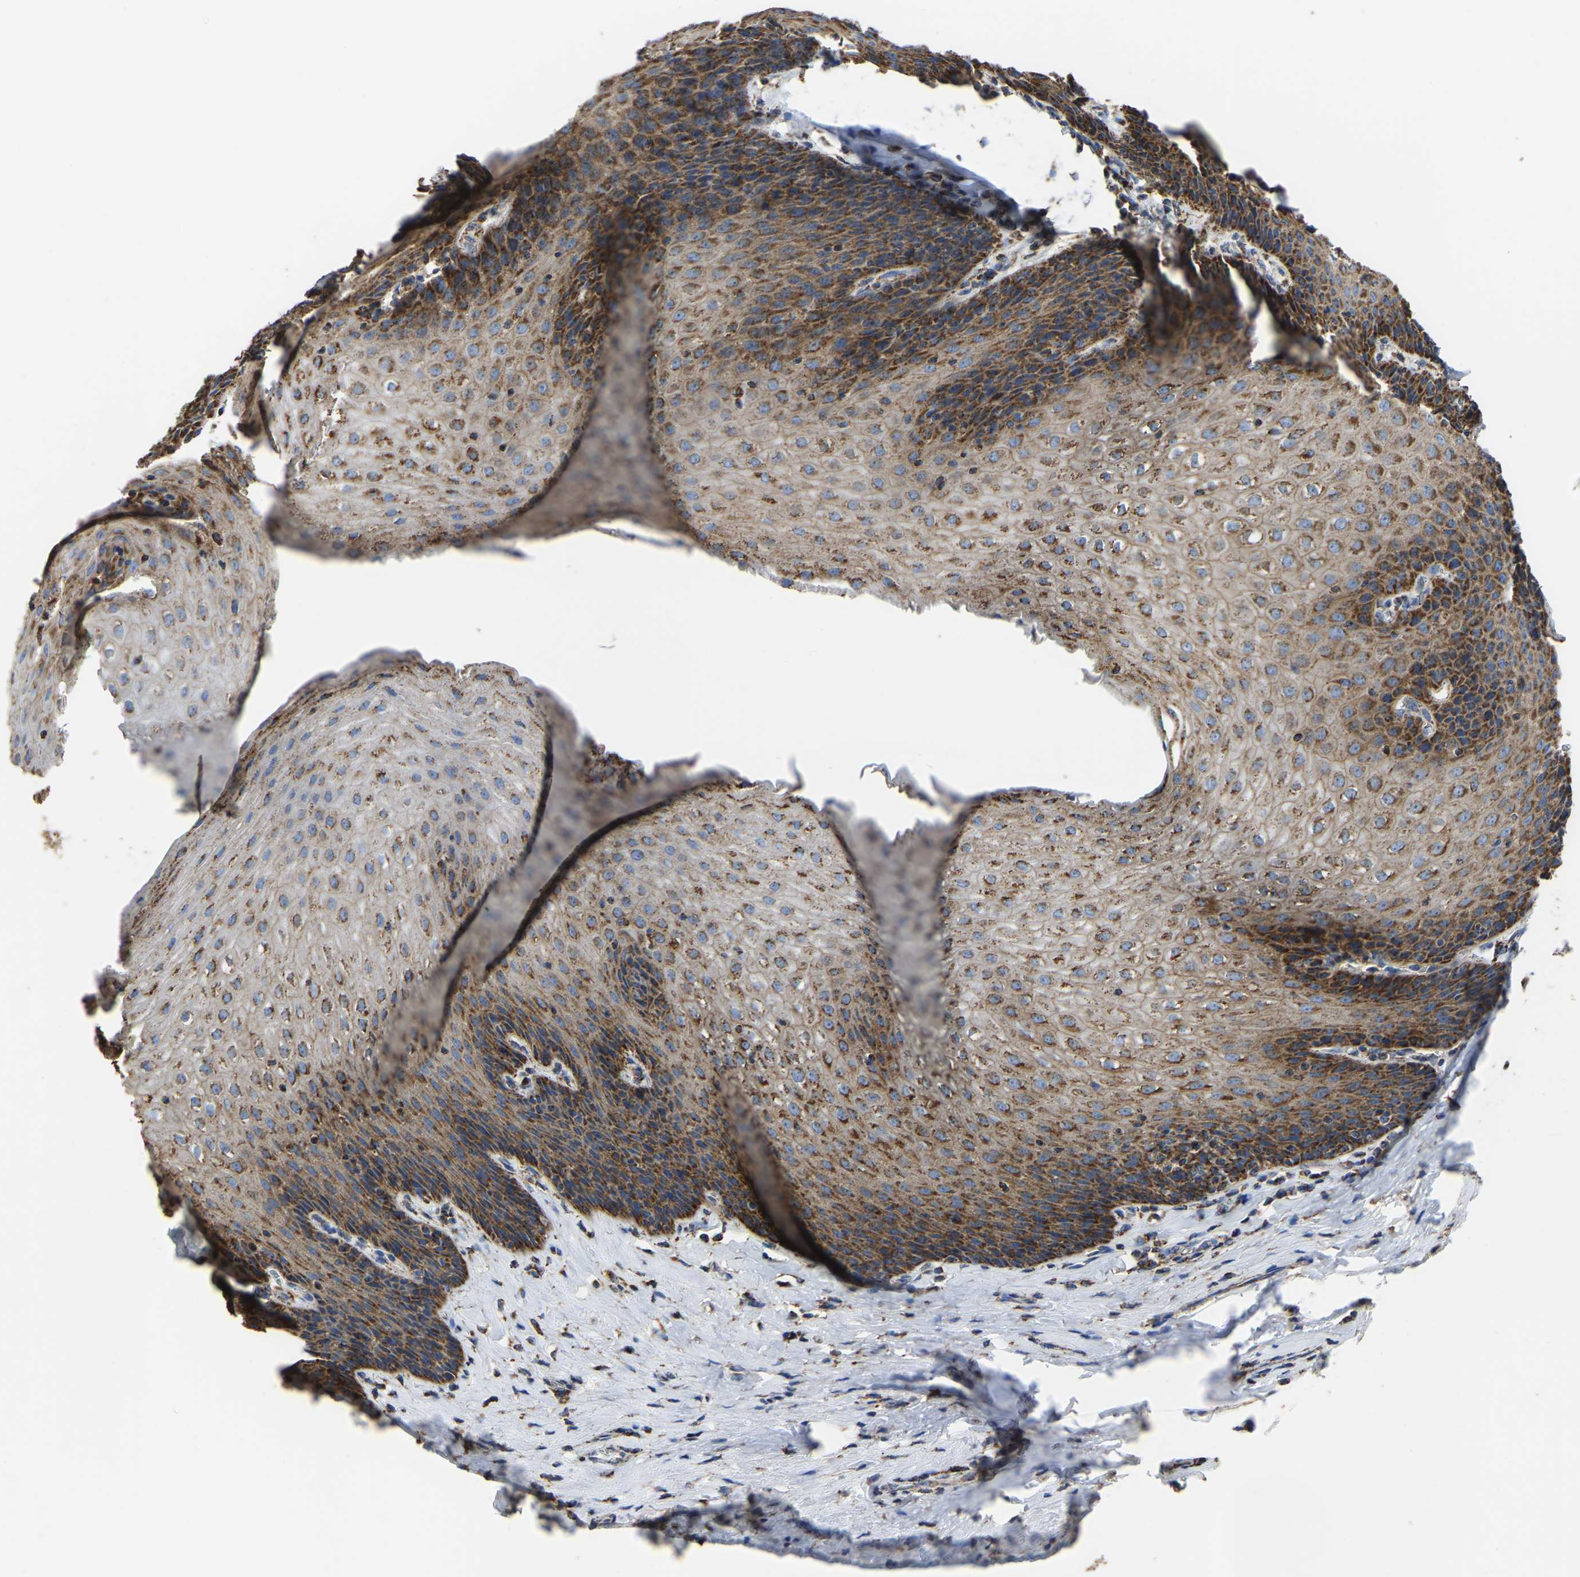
{"staining": {"intensity": "strong", "quantity": "25%-75%", "location": "cytoplasmic/membranous"}, "tissue": "esophagus", "cell_type": "Squamous epithelial cells", "image_type": "normal", "snomed": [{"axis": "morphology", "description": "Normal tissue, NOS"}, {"axis": "topography", "description": "Esophagus"}], "caption": "This image demonstrates immunohistochemistry (IHC) staining of unremarkable human esophagus, with high strong cytoplasmic/membranous staining in about 25%-75% of squamous epithelial cells.", "gene": "ETFA", "patient": {"sex": "female", "age": 61}}